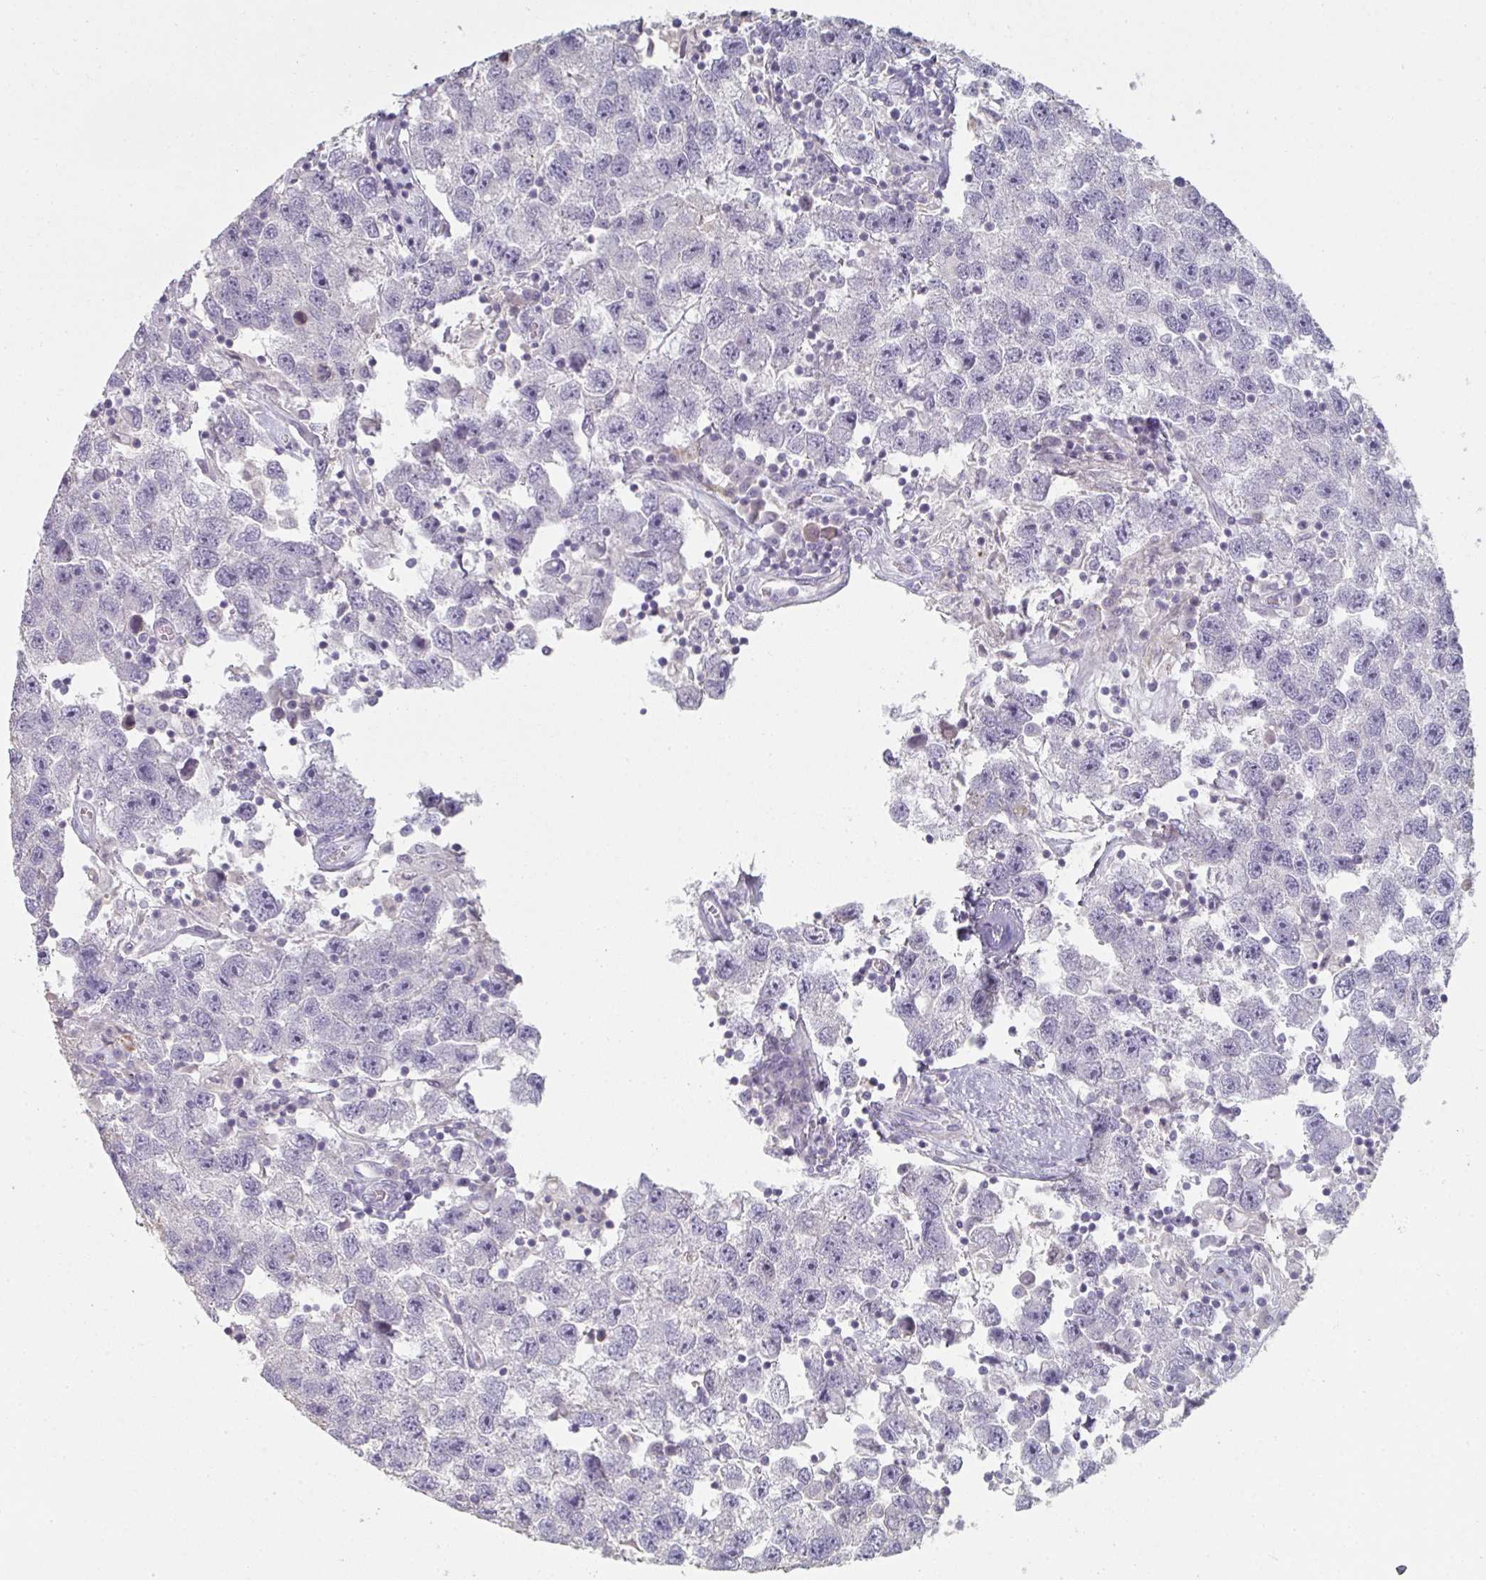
{"staining": {"intensity": "negative", "quantity": "none", "location": "none"}, "tissue": "testis cancer", "cell_type": "Tumor cells", "image_type": "cancer", "snomed": [{"axis": "morphology", "description": "Seminoma, NOS"}, {"axis": "topography", "description": "Testis"}], "caption": "IHC of testis cancer (seminoma) displays no staining in tumor cells. The staining was performed using DAB (3,3'-diaminobenzidine) to visualize the protein expression in brown, while the nuclei were stained in blue with hematoxylin (Magnification: 20x).", "gene": "A1CF", "patient": {"sex": "male", "age": 26}}